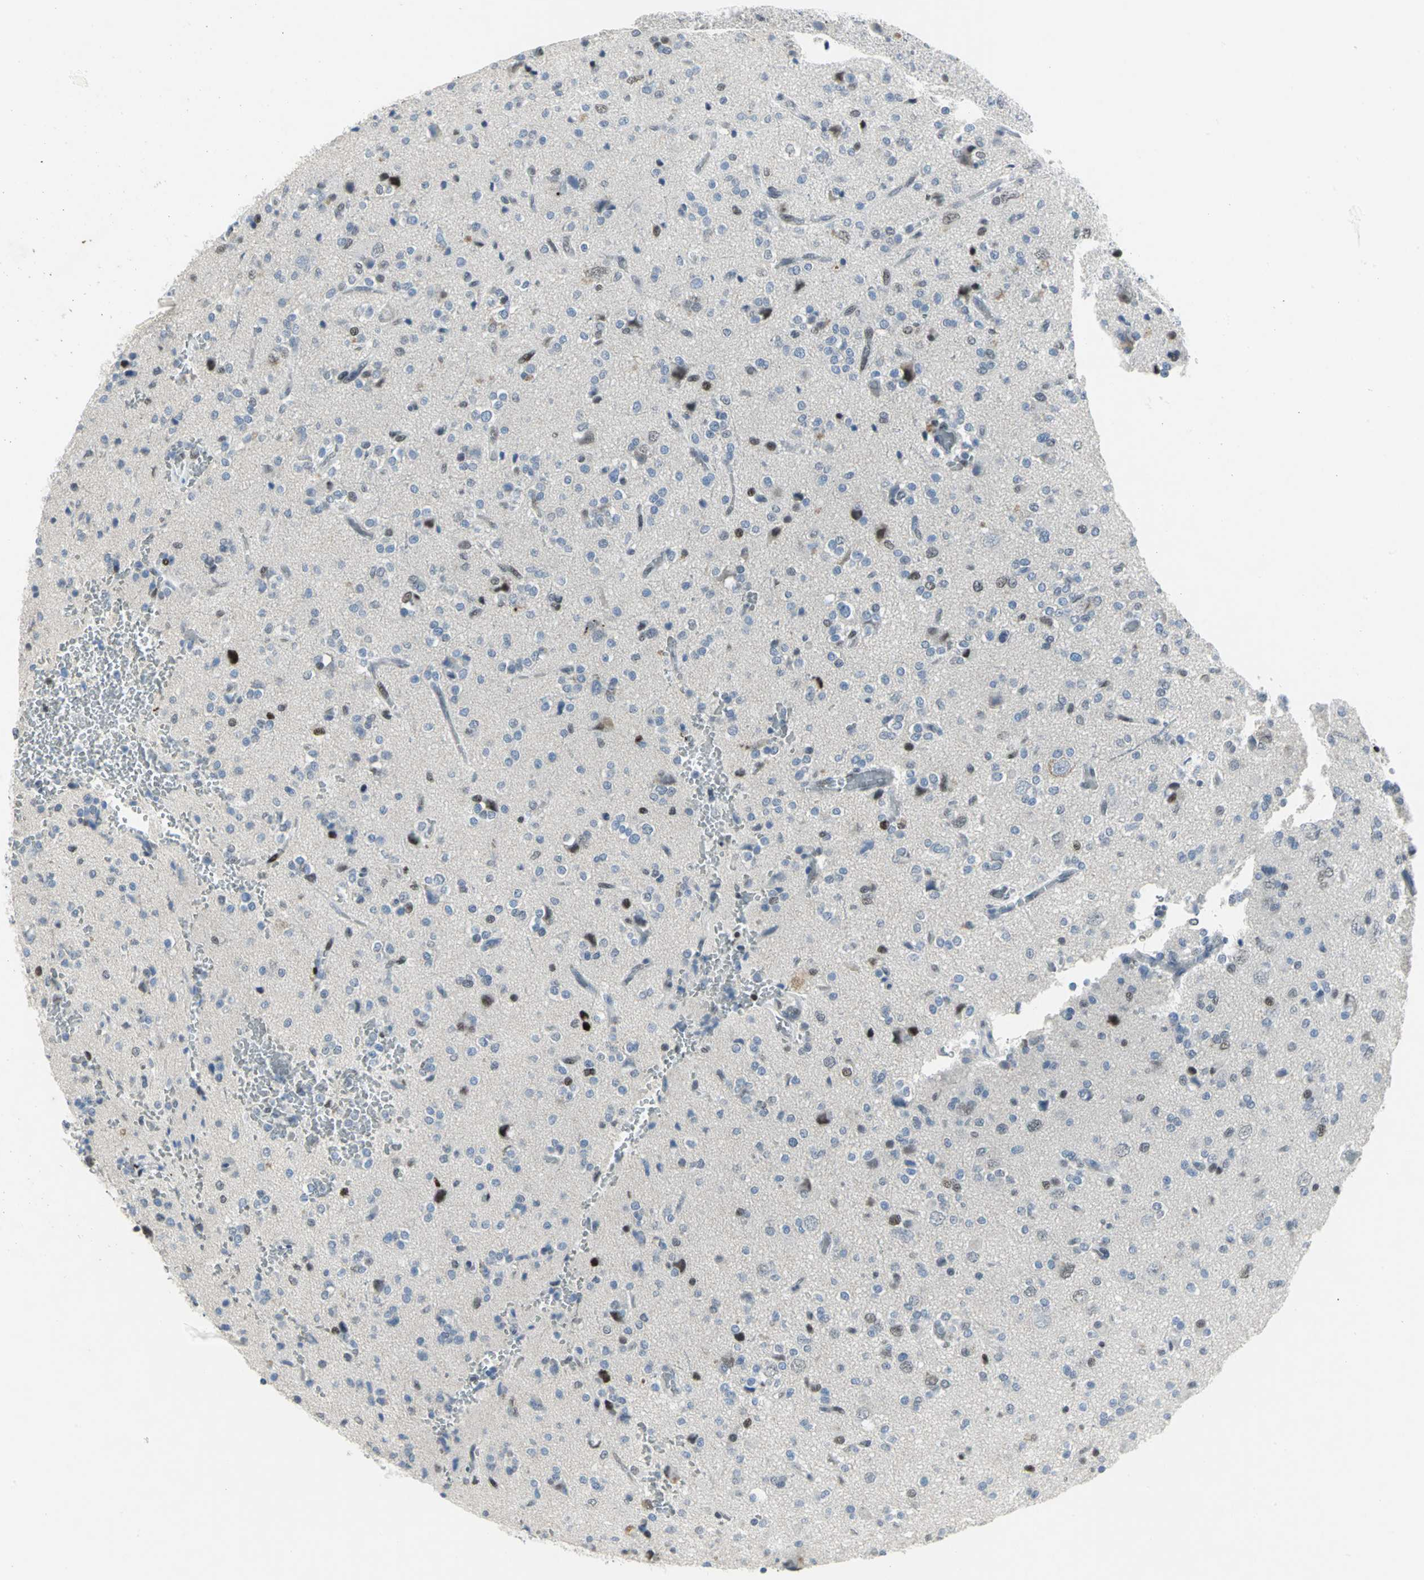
{"staining": {"intensity": "strong", "quantity": "<25%", "location": "nuclear"}, "tissue": "glioma", "cell_type": "Tumor cells", "image_type": "cancer", "snomed": [{"axis": "morphology", "description": "Glioma, malignant, High grade"}, {"axis": "topography", "description": "Brain"}], "caption": "Immunohistochemical staining of human glioma displays medium levels of strong nuclear staining in about <25% of tumor cells.", "gene": "RPA1", "patient": {"sex": "male", "age": 47}}